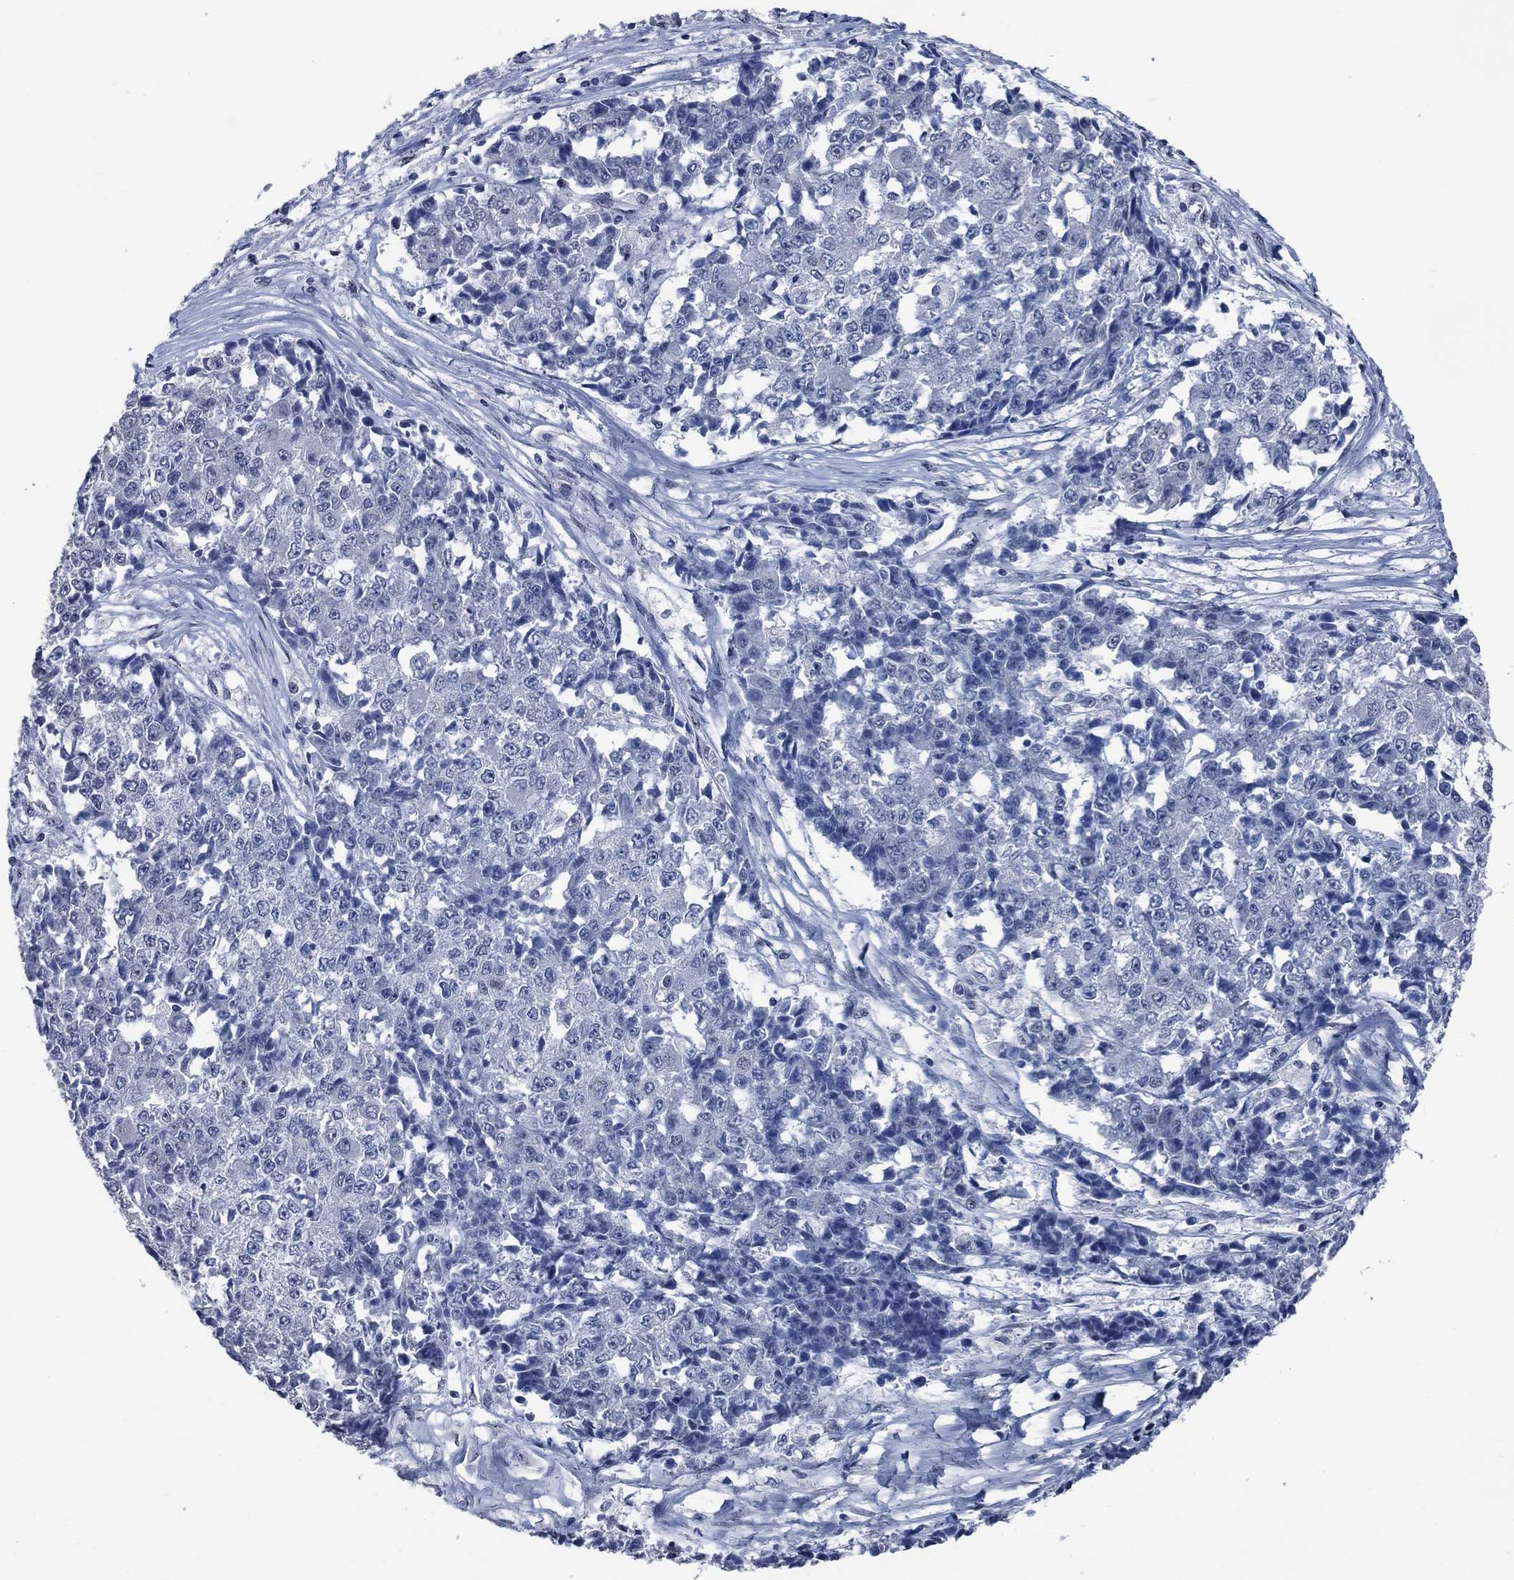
{"staining": {"intensity": "negative", "quantity": "none", "location": "none"}, "tissue": "ovarian cancer", "cell_type": "Tumor cells", "image_type": "cancer", "snomed": [{"axis": "morphology", "description": "Carcinoma, endometroid"}, {"axis": "topography", "description": "Ovary"}], "caption": "Image shows no protein expression in tumor cells of ovarian cancer (endometroid carcinoma) tissue.", "gene": "OBSCN", "patient": {"sex": "female", "age": 42}}